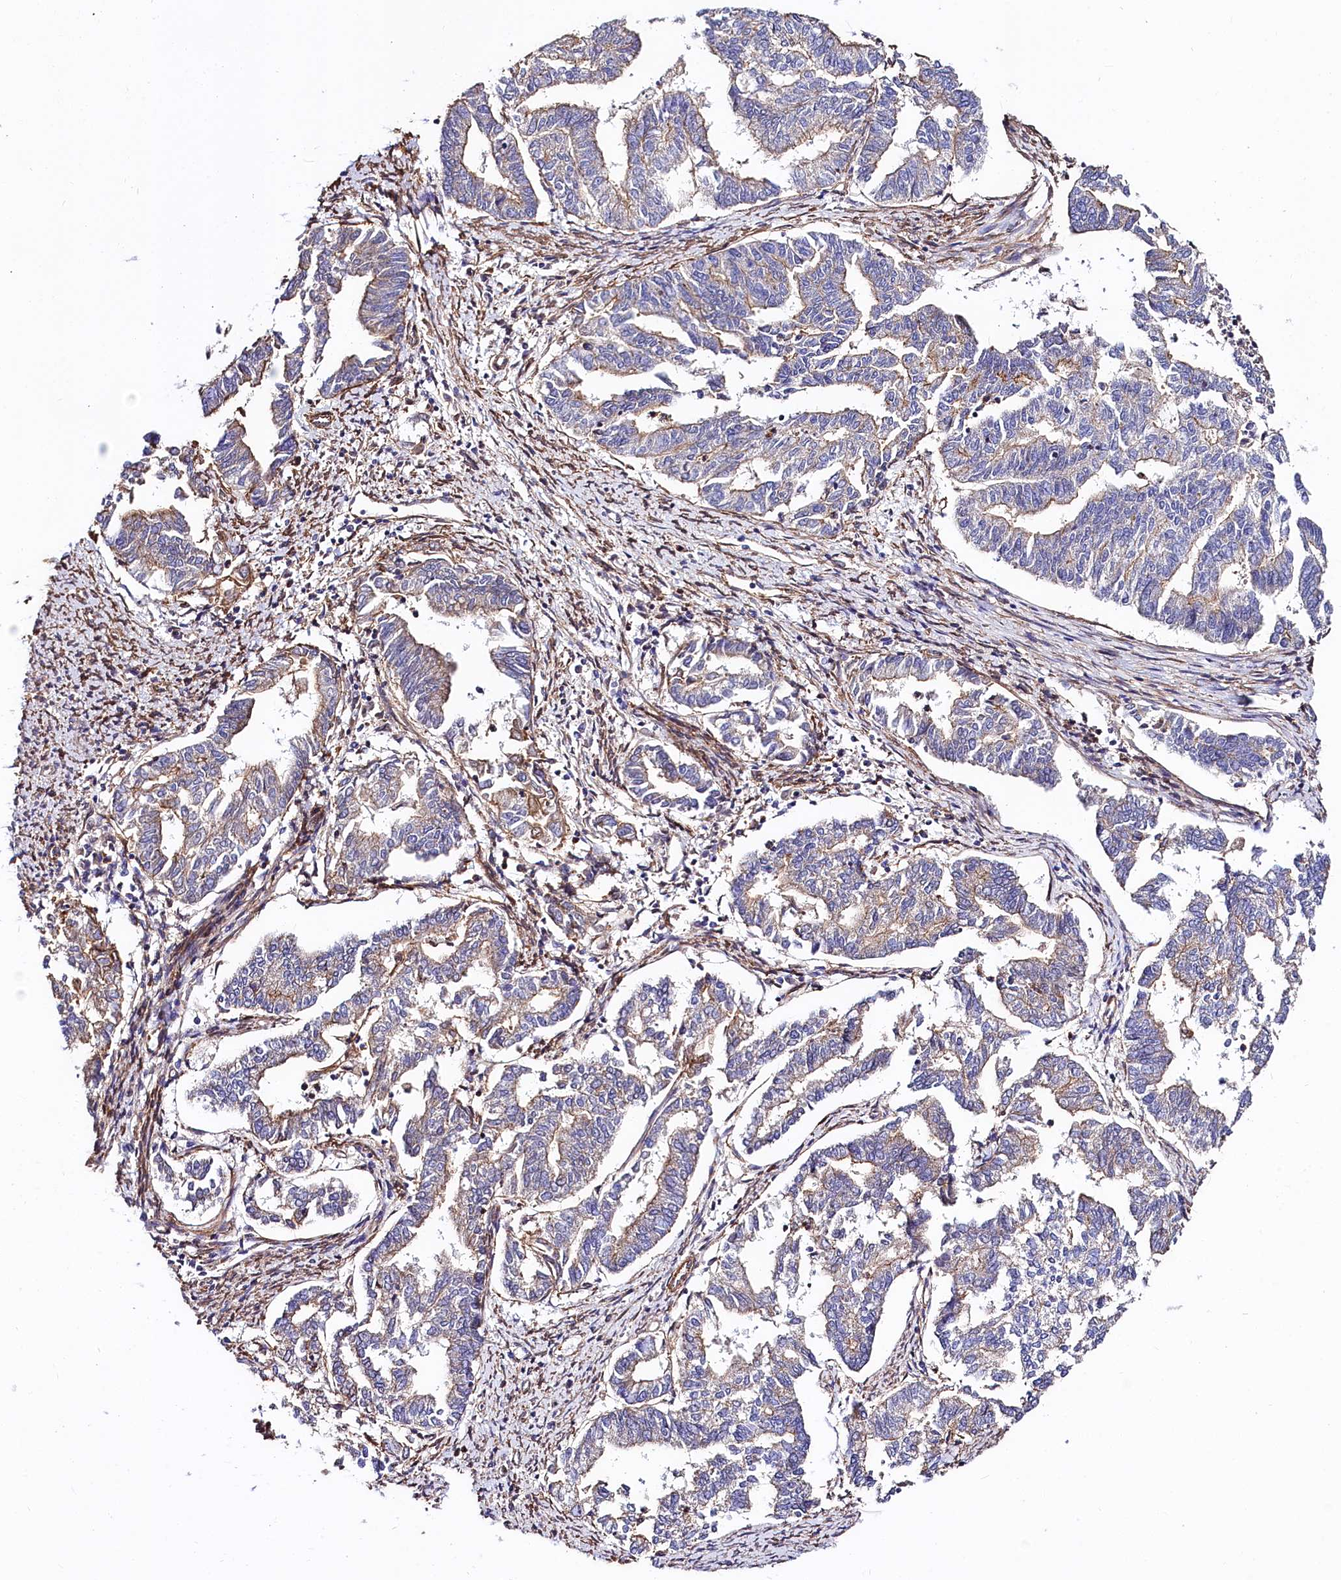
{"staining": {"intensity": "moderate", "quantity": "25%-75%", "location": "cytoplasmic/membranous"}, "tissue": "endometrial cancer", "cell_type": "Tumor cells", "image_type": "cancer", "snomed": [{"axis": "morphology", "description": "Adenocarcinoma, NOS"}, {"axis": "topography", "description": "Endometrium"}], "caption": "Adenocarcinoma (endometrial) stained for a protein (brown) exhibits moderate cytoplasmic/membranous positive staining in approximately 25%-75% of tumor cells.", "gene": "FCHSD2", "patient": {"sex": "female", "age": 79}}